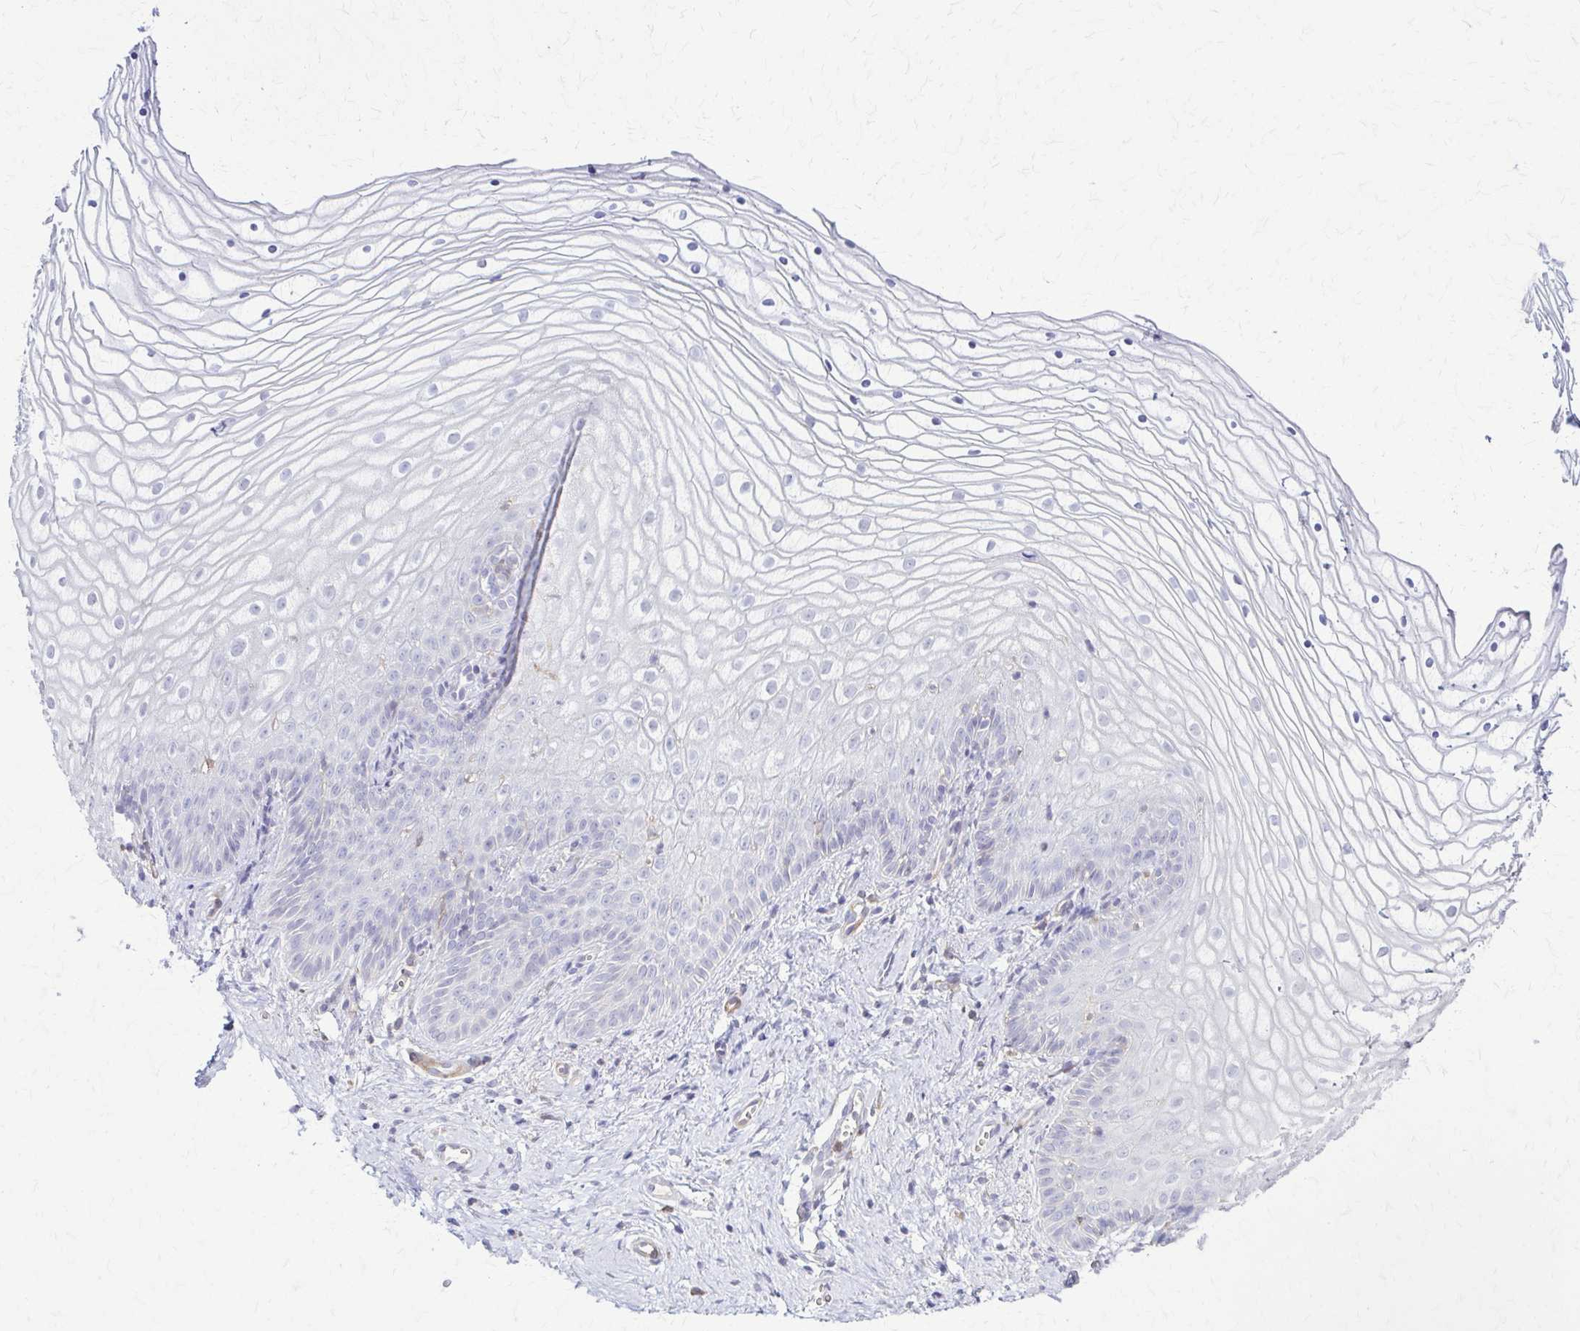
{"staining": {"intensity": "negative", "quantity": "none", "location": "none"}, "tissue": "vagina", "cell_type": "Squamous epithelial cells", "image_type": "normal", "snomed": [{"axis": "morphology", "description": "Normal tissue, NOS"}, {"axis": "topography", "description": "Vagina"}], "caption": "DAB immunohistochemical staining of benign human vagina displays no significant expression in squamous epithelial cells.", "gene": "PIK3AP1", "patient": {"sex": "female", "age": 56}}